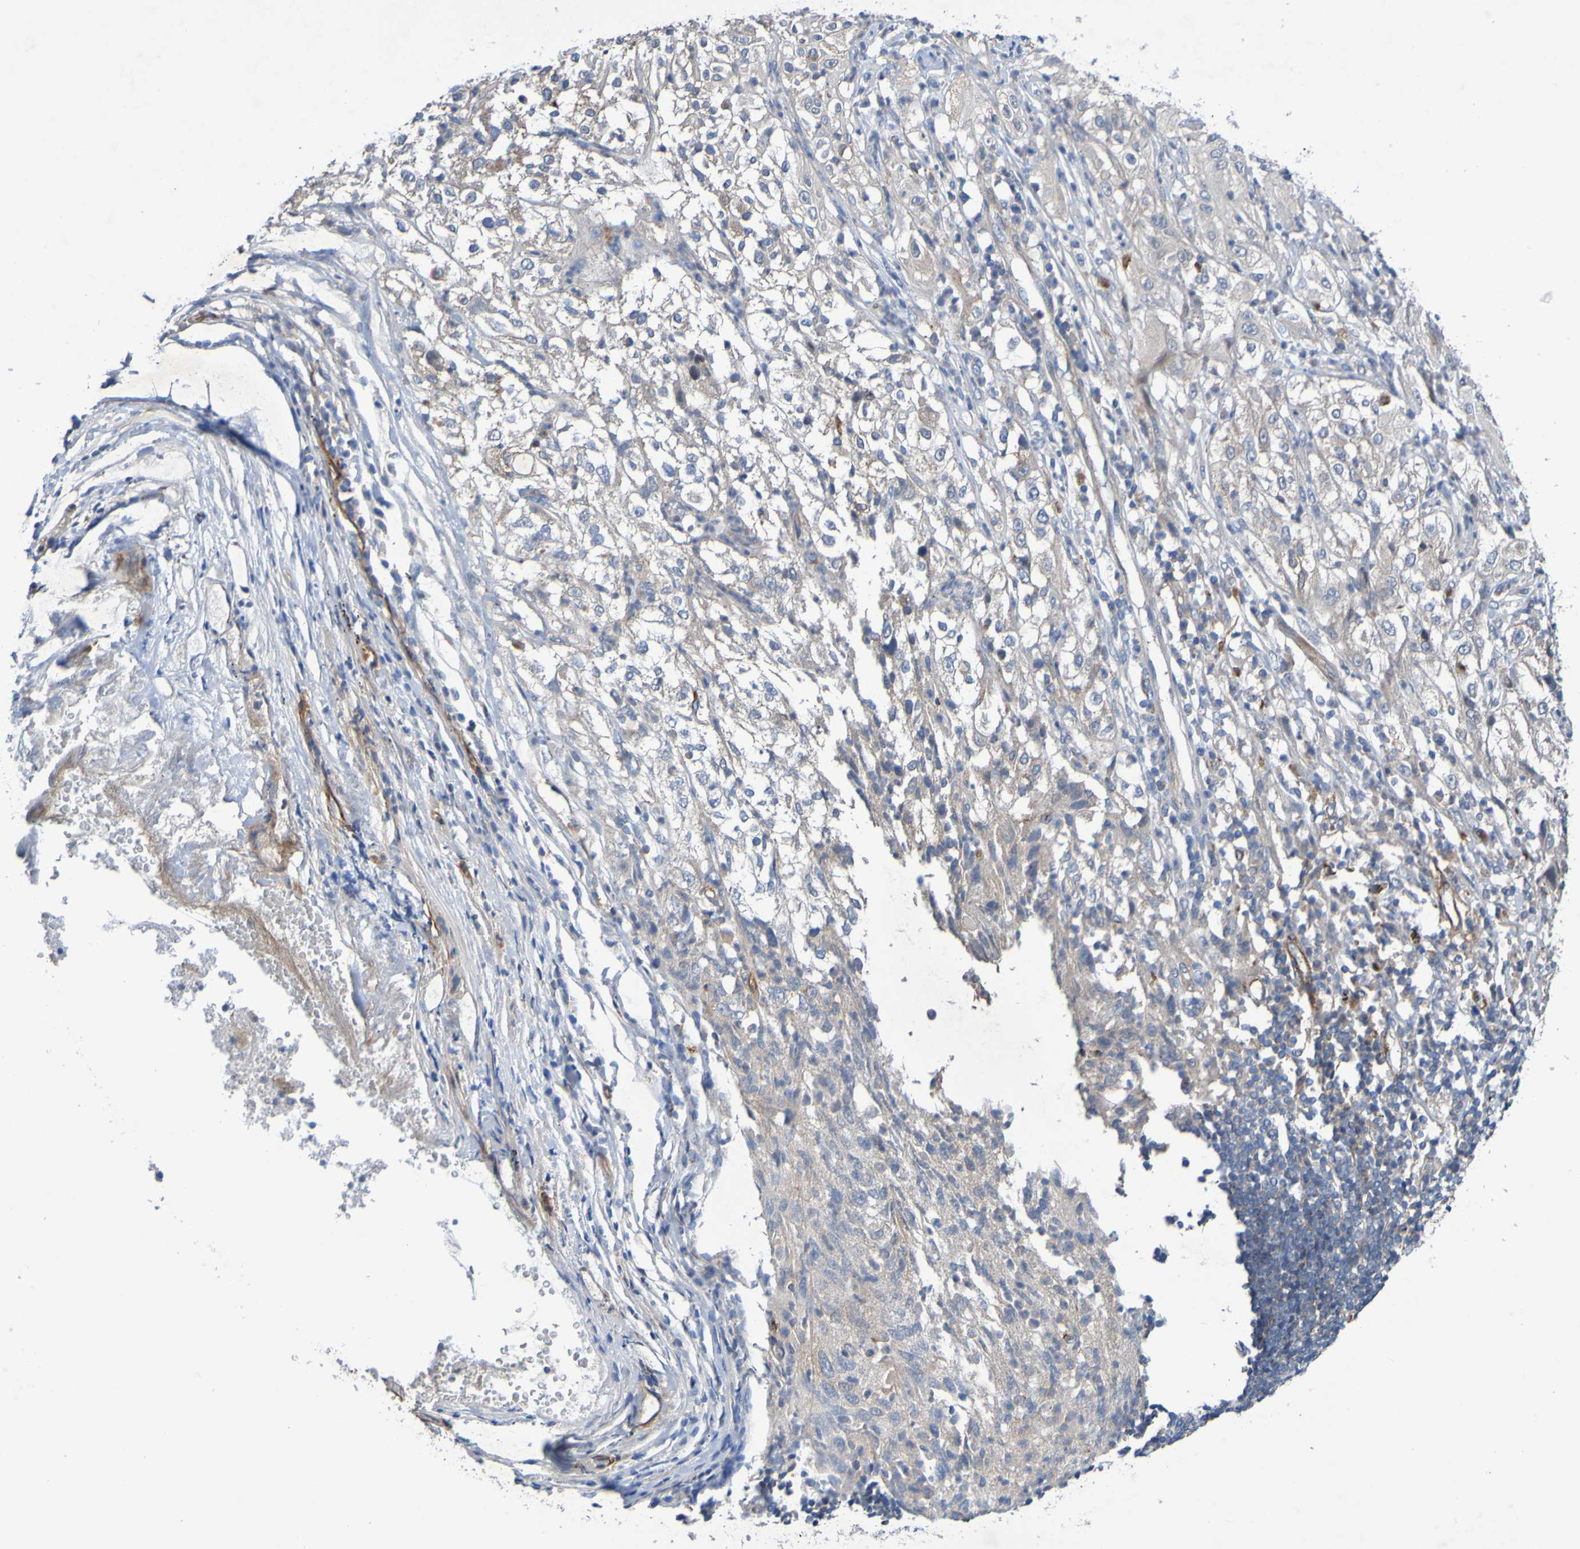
{"staining": {"intensity": "weak", "quantity": "<25%", "location": "cytoplasmic/membranous"}, "tissue": "lung cancer", "cell_type": "Tumor cells", "image_type": "cancer", "snomed": [{"axis": "morphology", "description": "Inflammation, NOS"}, {"axis": "morphology", "description": "Squamous cell carcinoma, NOS"}, {"axis": "topography", "description": "Lymph node"}, {"axis": "topography", "description": "Soft tissue"}, {"axis": "topography", "description": "Lung"}], "caption": "This is a photomicrograph of immunohistochemistry (IHC) staining of lung cancer (squamous cell carcinoma), which shows no staining in tumor cells.", "gene": "SDK1", "patient": {"sex": "male", "age": 66}}